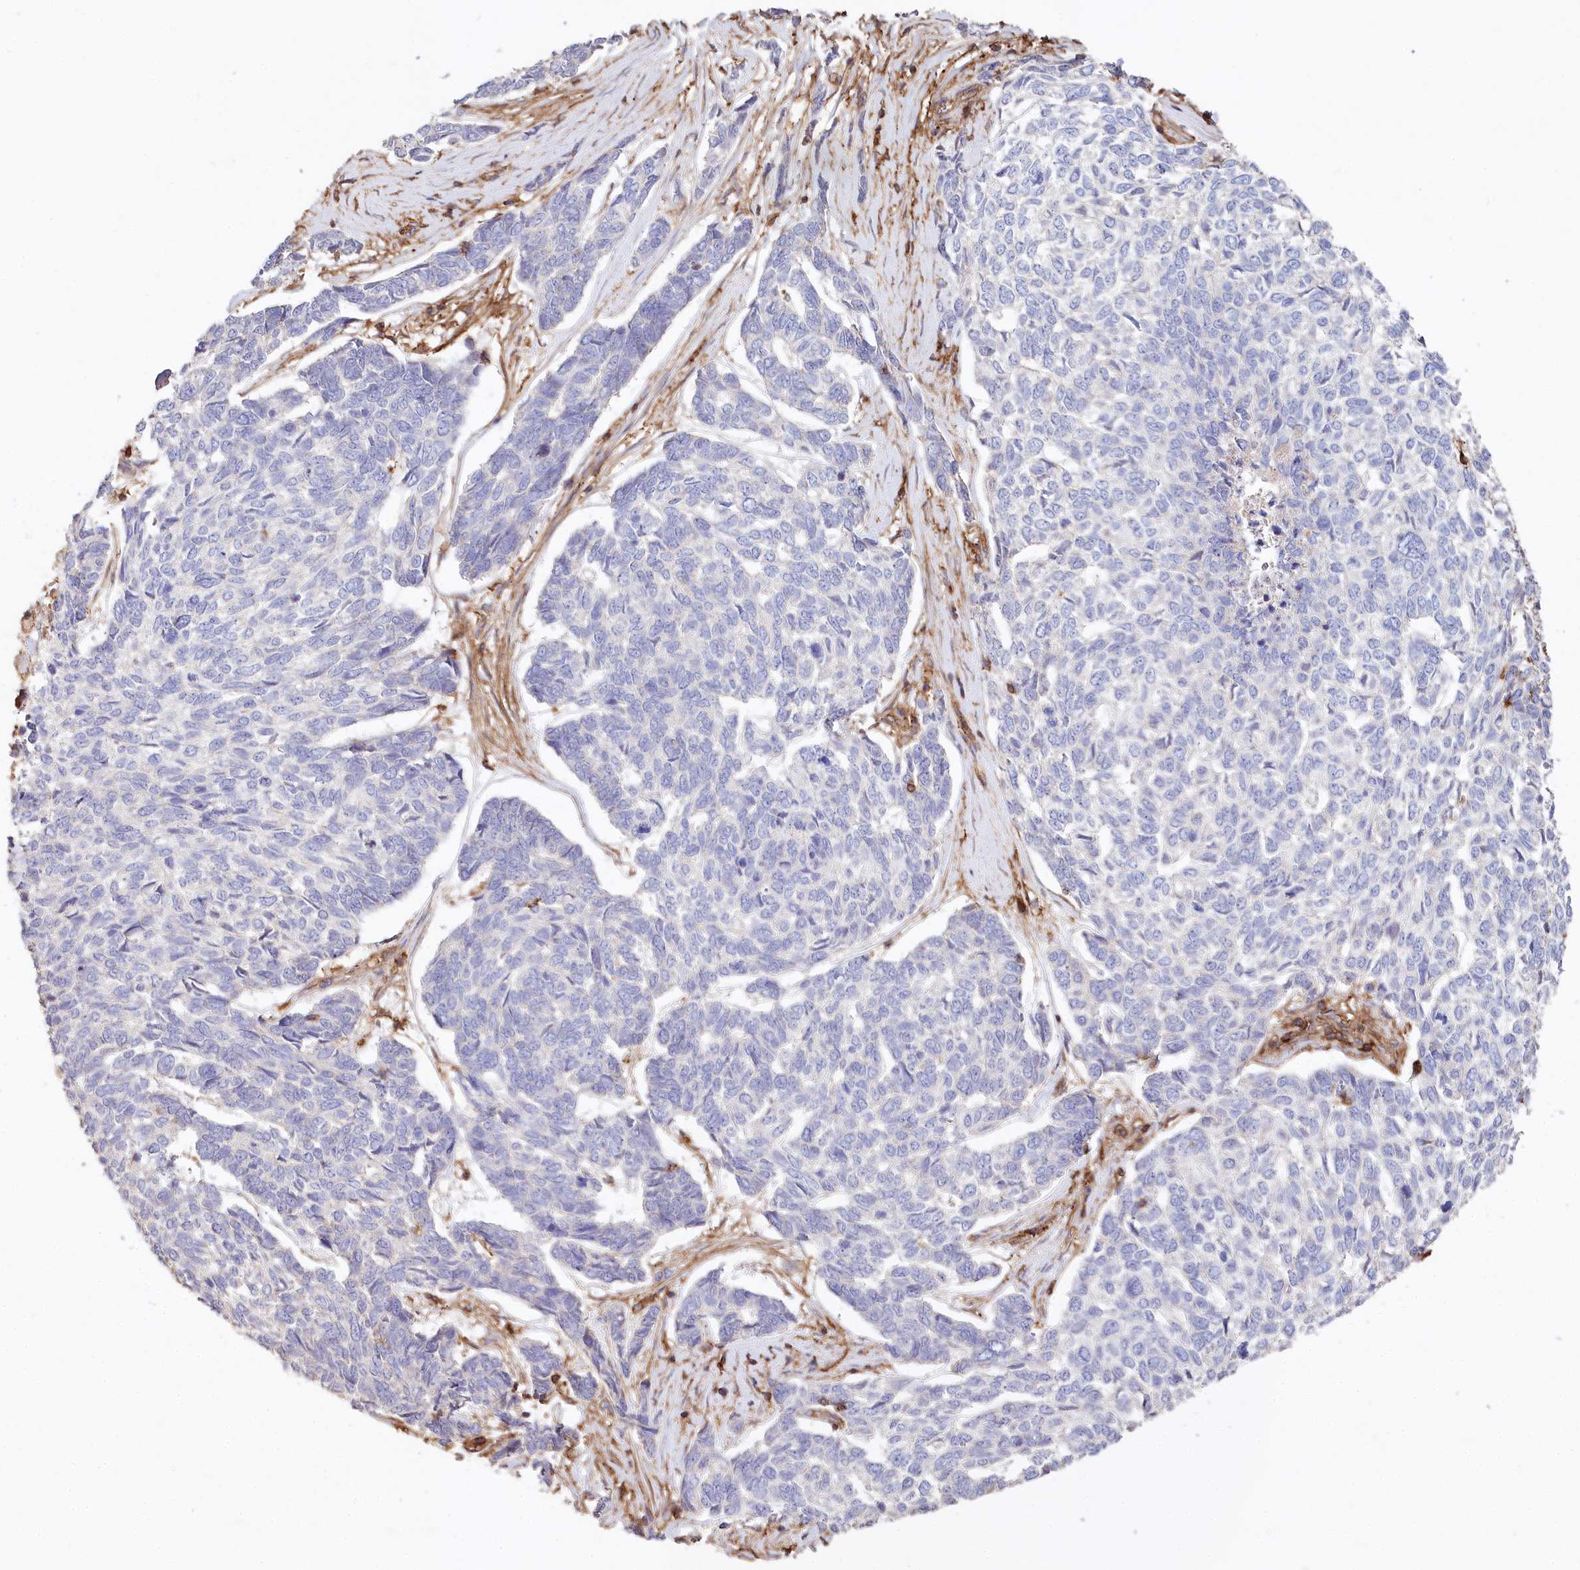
{"staining": {"intensity": "negative", "quantity": "none", "location": "none"}, "tissue": "skin cancer", "cell_type": "Tumor cells", "image_type": "cancer", "snomed": [{"axis": "morphology", "description": "Basal cell carcinoma"}, {"axis": "topography", "description": "Skin"}], "caption": "Skin basal cell carcinoma was stained to show a protein in brown. There is no significant staining in tumor cells.", "gene": "RBP5", "patient": {"sex": "female", "age": 65}}